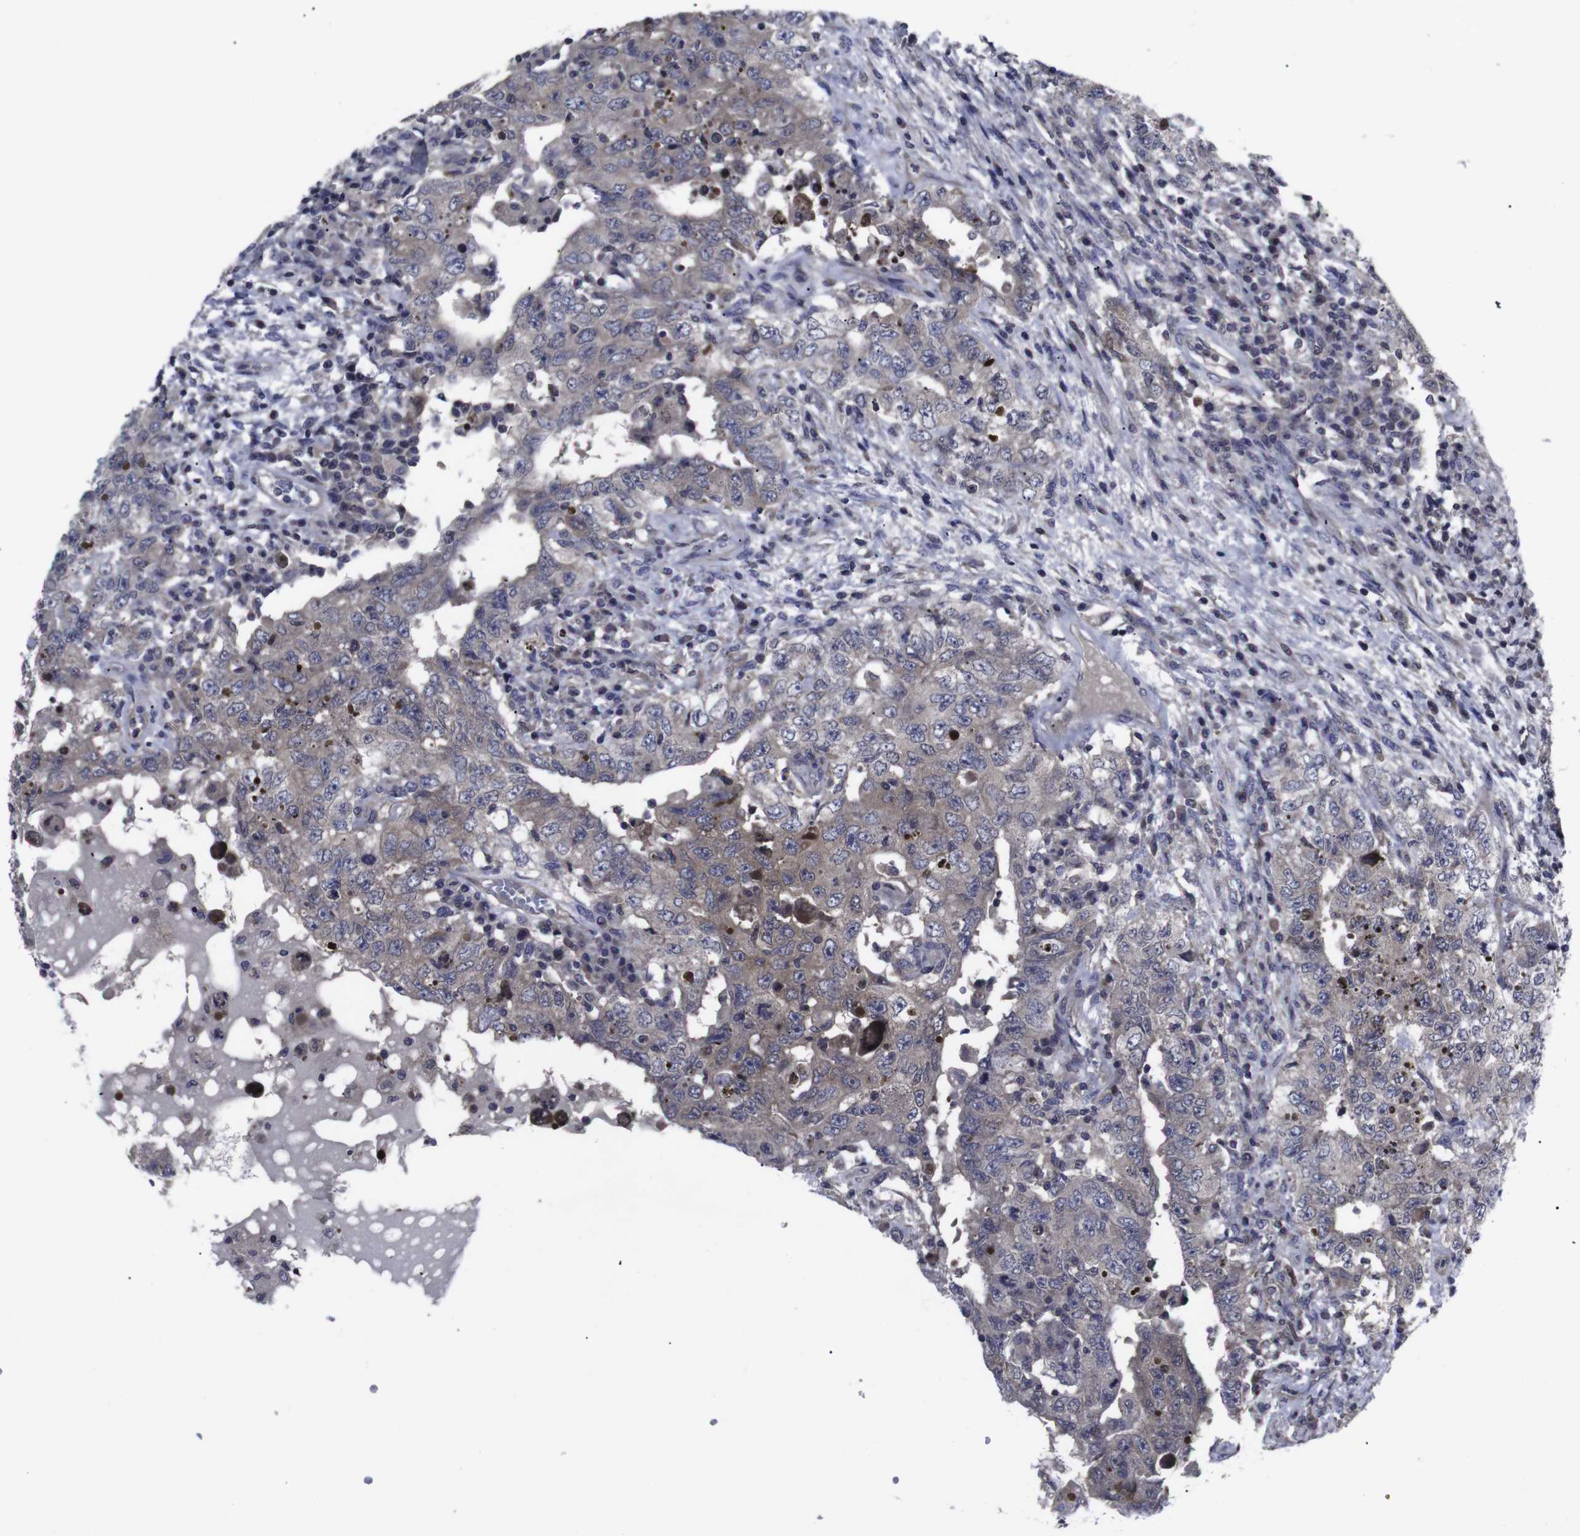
{"staining": {"intensity": "moderate", "quantity": ">75%", "location": "cytoplasmic/membranous"}, "tissue": "testis cancer", "cell_type": "Tumor cells", "image_type": "cancer", "snomed": [{"axis": "morphology", "description": "Carcinoma, Embryonal, NOS"}, {"axis": "topography", "description": "Testis"}], "caption": "IHC of human testis embryonal carcinoma displays medium levels of moderate cytoplasmic/membranous positivity in about >75% of tumor cells.", "gene": "HPRT1", "patient": {"sex": "male", "age": 26}}